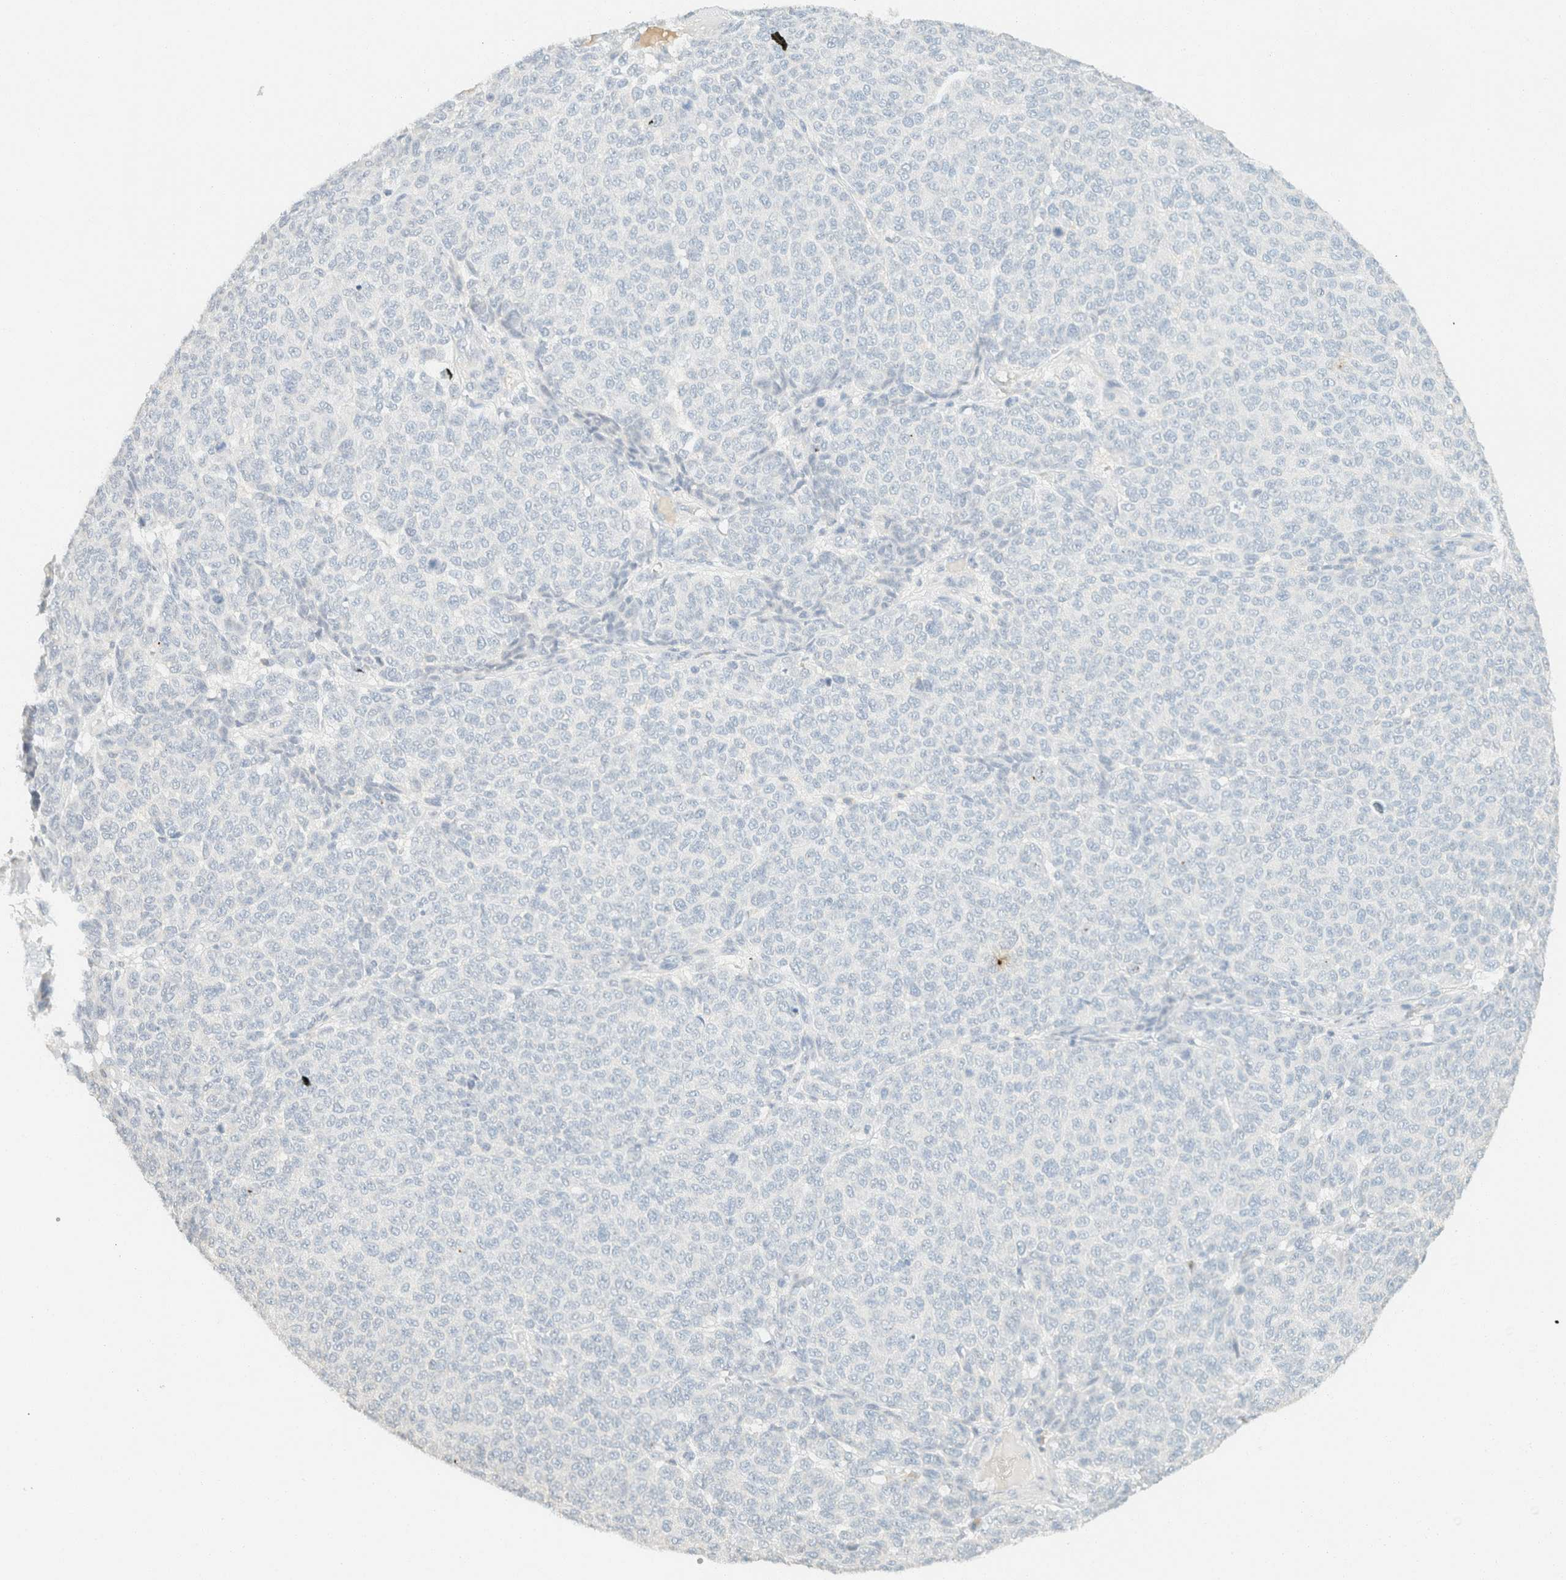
{"staining": {"intensity": "negative", "quantity": "none", "location": "none"}, "tissue": "melanoma", "cell_type": "Tumor cells", "image_type": "cancer", "snomed": [{"axis": "morphology", "description": "Malignant melanoma, NOS"}, {"axis": "topography", "description": "Skin"}], "caption": "Tumor cells are negative for brown protein staining in malignant melanoma.", "gene": "GPA33", "patient": {"sex": "male", "age": 59}}